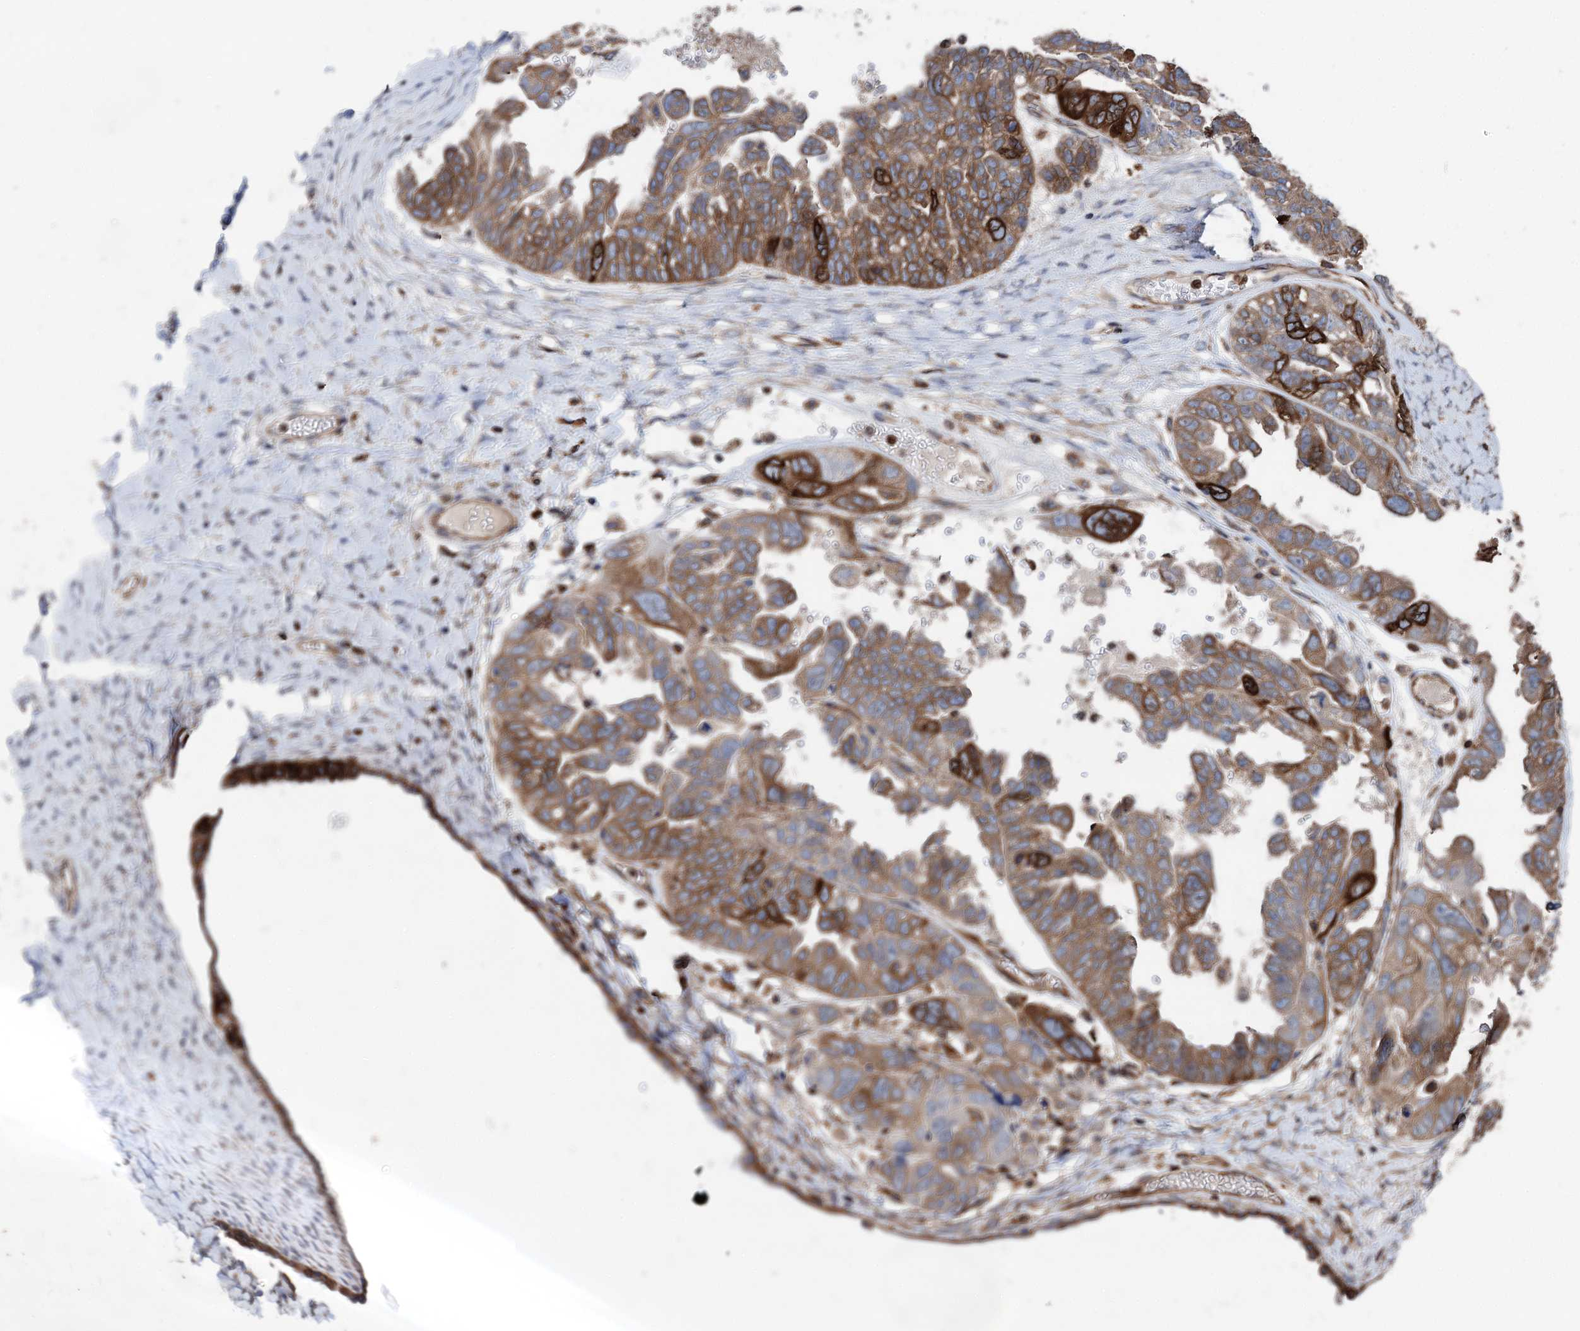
{"staining": {"intensity": "strong", "quantity": "25%-75%", "location": "cytoplasmic/membranous"}, "tissue": "ovarian cancer", "cell_type": "Tumor cells", "image_type": "cancer", "snomed": [{"axis": "morphology", "description": "Cystadenocarcinoma, serous, NOS"}, {"axis": "topography", "description": "Ovary"}], "caption": "IHC of human serous cystadenocarcinoma (ovarian) exhibits high levels of strong cytoplasmic/membranous staining in about 25%-75% of tumor cells.", "gene": "STING1", "patient": {"sex": "female", "age": 79}}